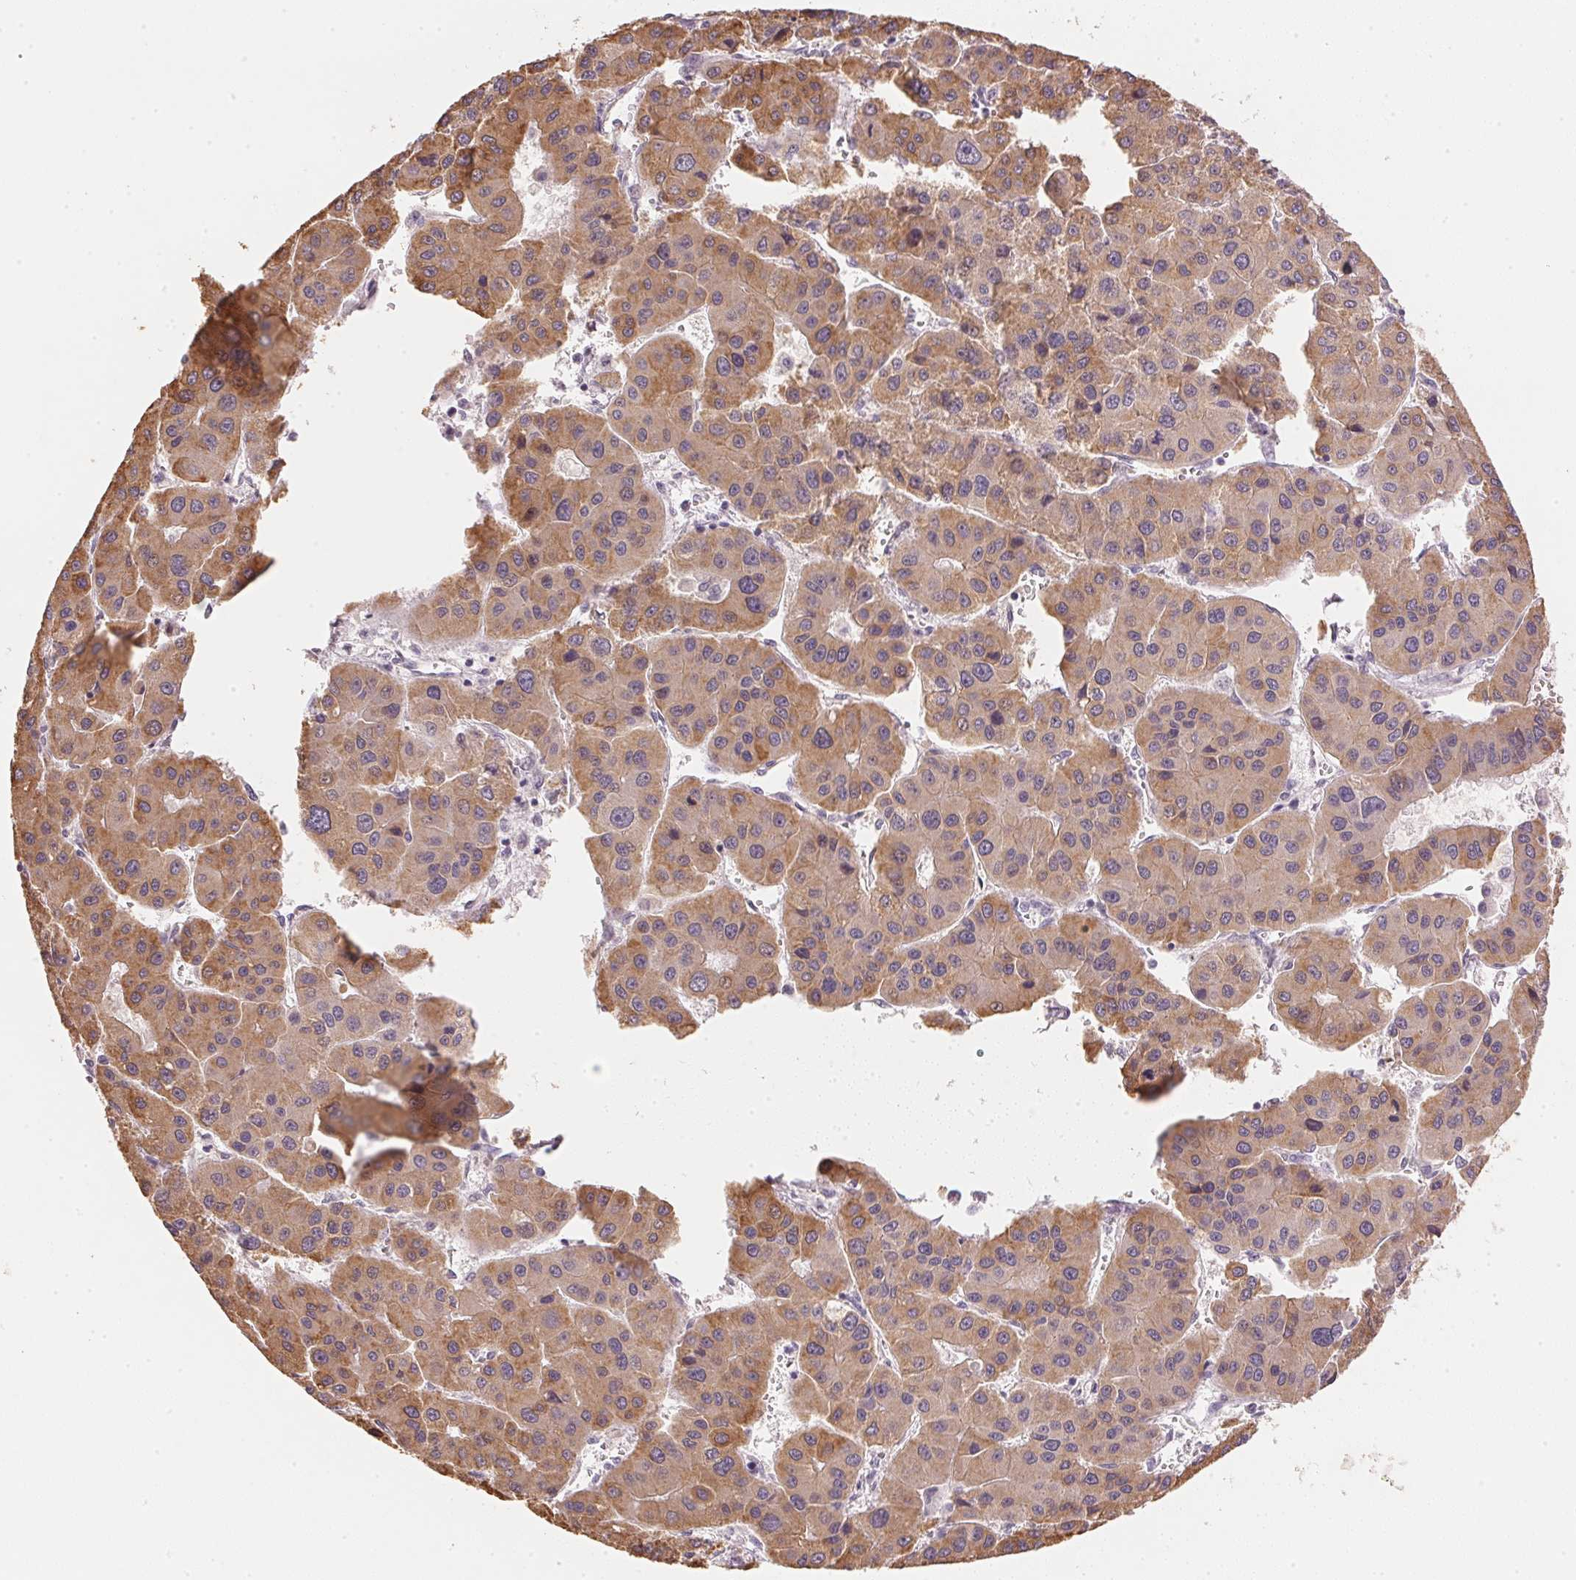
{"staining": {"intensity": "moderate", "quantity": ">75%", "location": "cytoplasmic/membranous"}, "tissue": "liver cancer", "cell_type": "Tumor cells", "image_type": "cancer", "snomed": [{"axis": "morphology", "description": "Carcinoma, Hepatocellular, NOS"}, {"axis": "topography", "description": "Liver"}], "caption": "Immunohistochemistry photomicrograph of neoplastic tissue: human liver cancer stained using immunohistochemistry exhibits medium levels of moderate protein expression localized specifically in the cytoplasmic/membranous of tumor cells, appearing as a cytoplasmic/membranous brown color.", "gene": "DHCR24", "patient": {"sex": "male", "age": 73}}